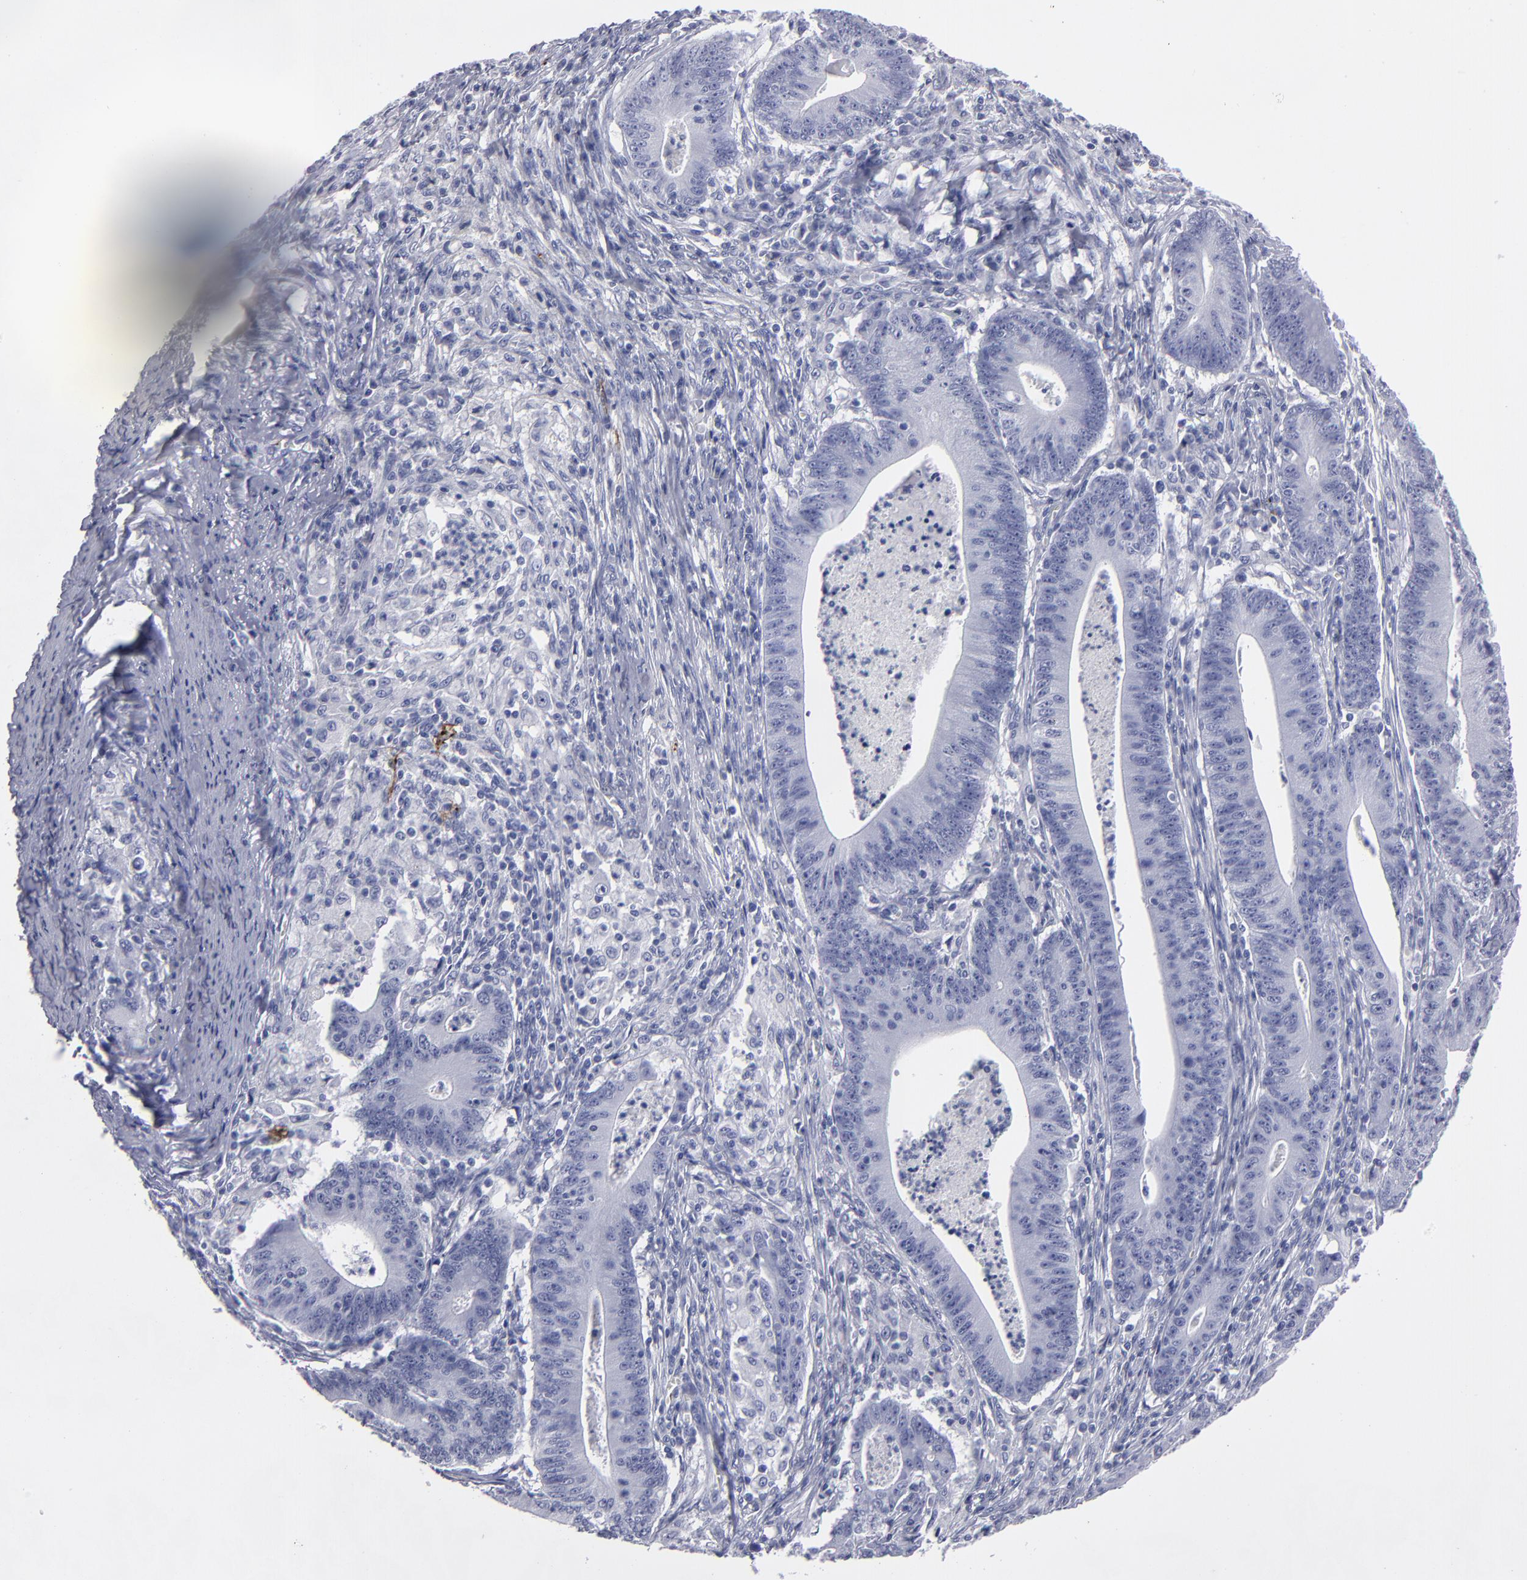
{"staining": {"intensity": "negative", "quantity": "none", "location": "none"}, "tissue": "stomach cancer", "cell_type": "Tumor cells", "image_type": "cancer", "snomed": [{"axis": "morphology", "description": "Adenocarcinoma, NOS"}, {"axis": "topography", "description": "Stomach, lower"}], "caption": "Immunohistochemistry (IHC) image of human adenocarcinoma (stomach) stained for a protein (brown), which displays no staining in tumor cells.", "gene": "CADM3", "patient": {"sex": "female", "age": 86}}